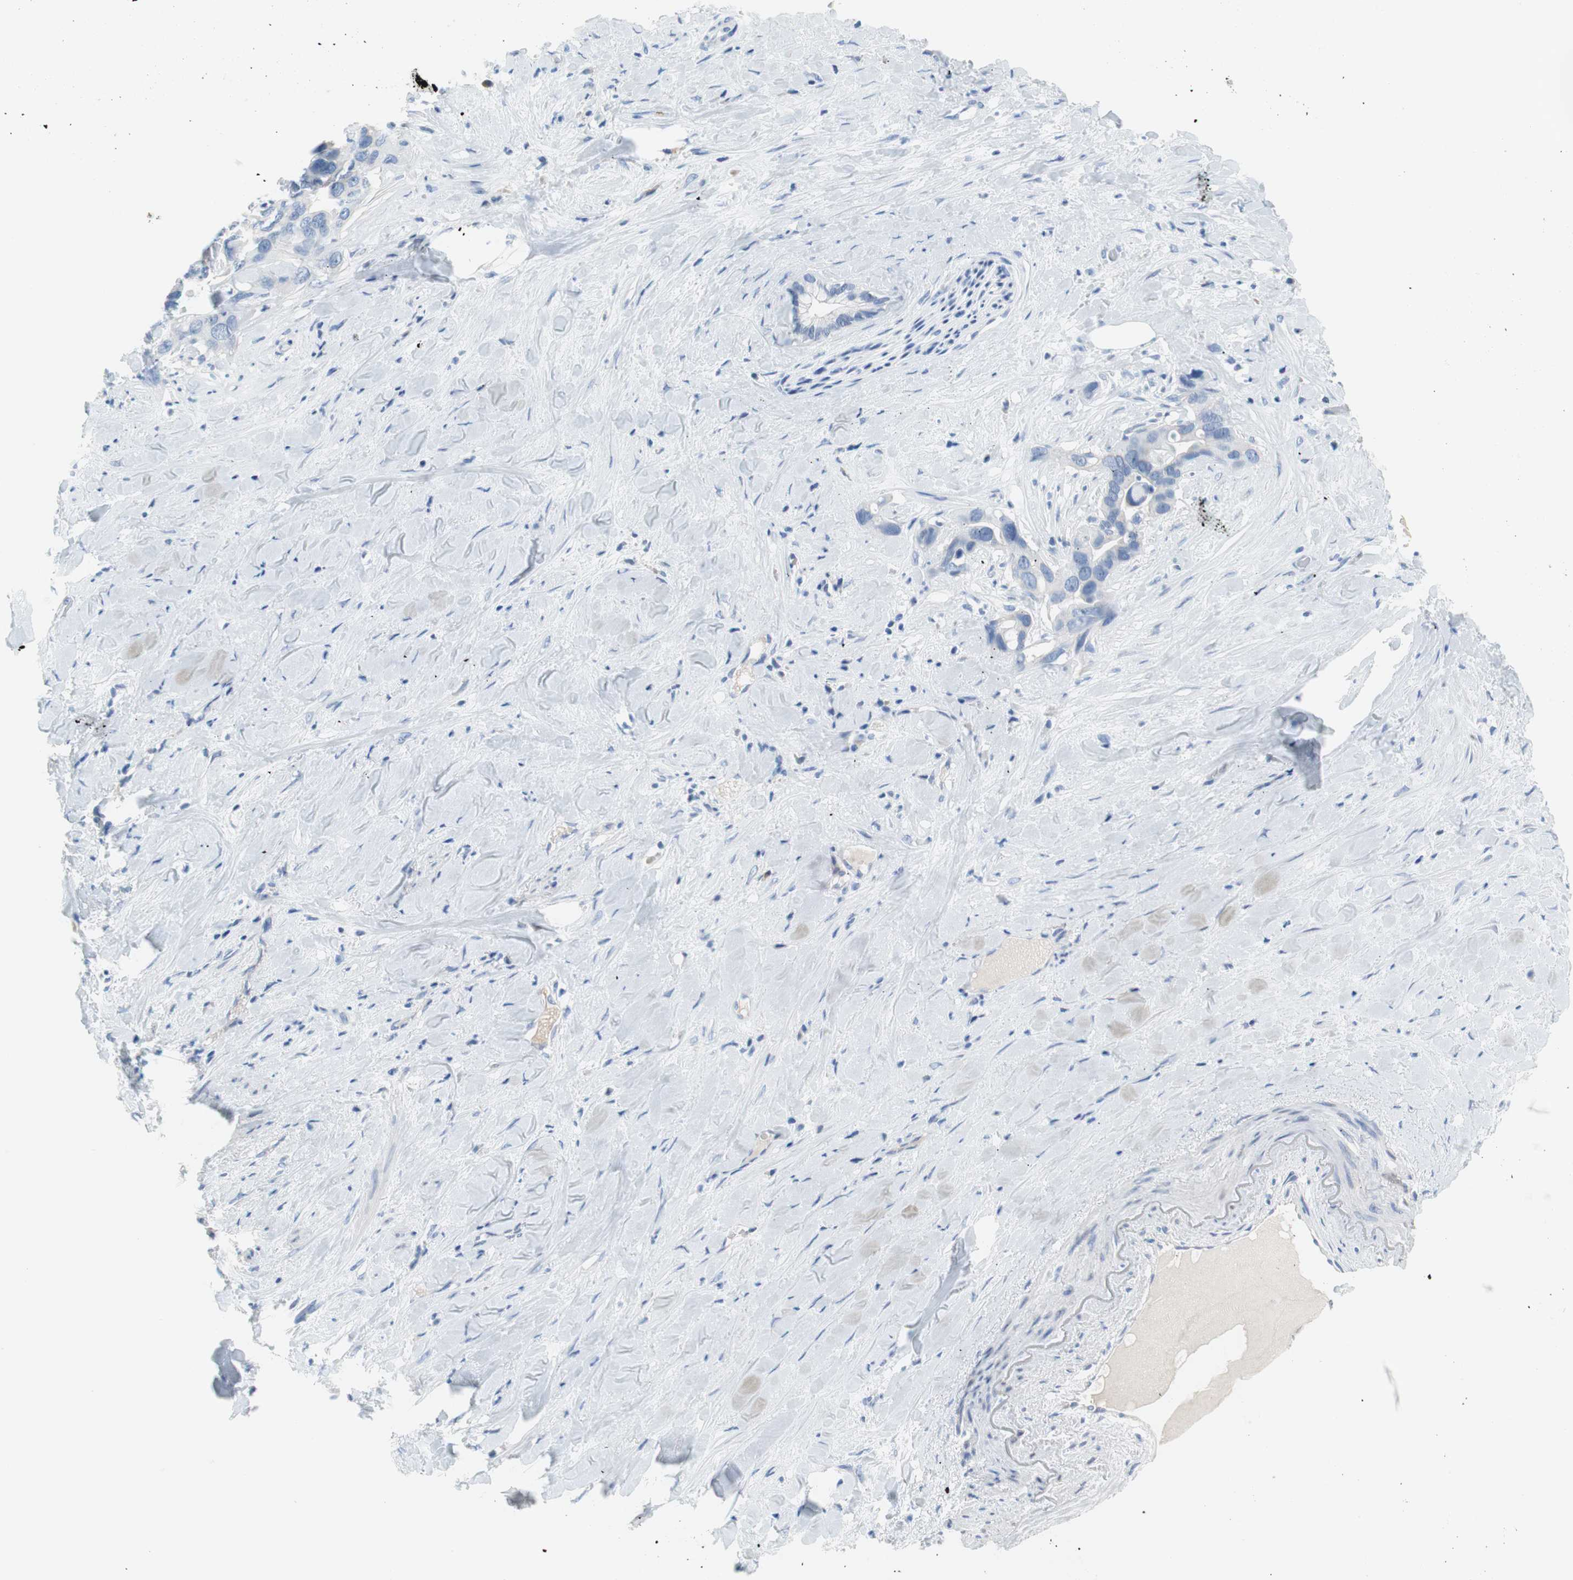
{"staining": {"intensity": "negative", "quantity": "none", "location": "none"}, "tissue": "liver cancer", "cell_type": "Tumor cells", "image_type": "cancer", "snomed": [{"axis": "morphology", "description": "Cholangiocarcinoma"}, {"axis": "topography", "description": "Liver"}], "caption": "Immunohistochemistry (IHC) of human liver cancer exhibits no staining in tumor cells. (IHC, brightfield microscopy, high magnification).", "gene": "MYH1", "patient": {"sex": "female", "age": 65}}